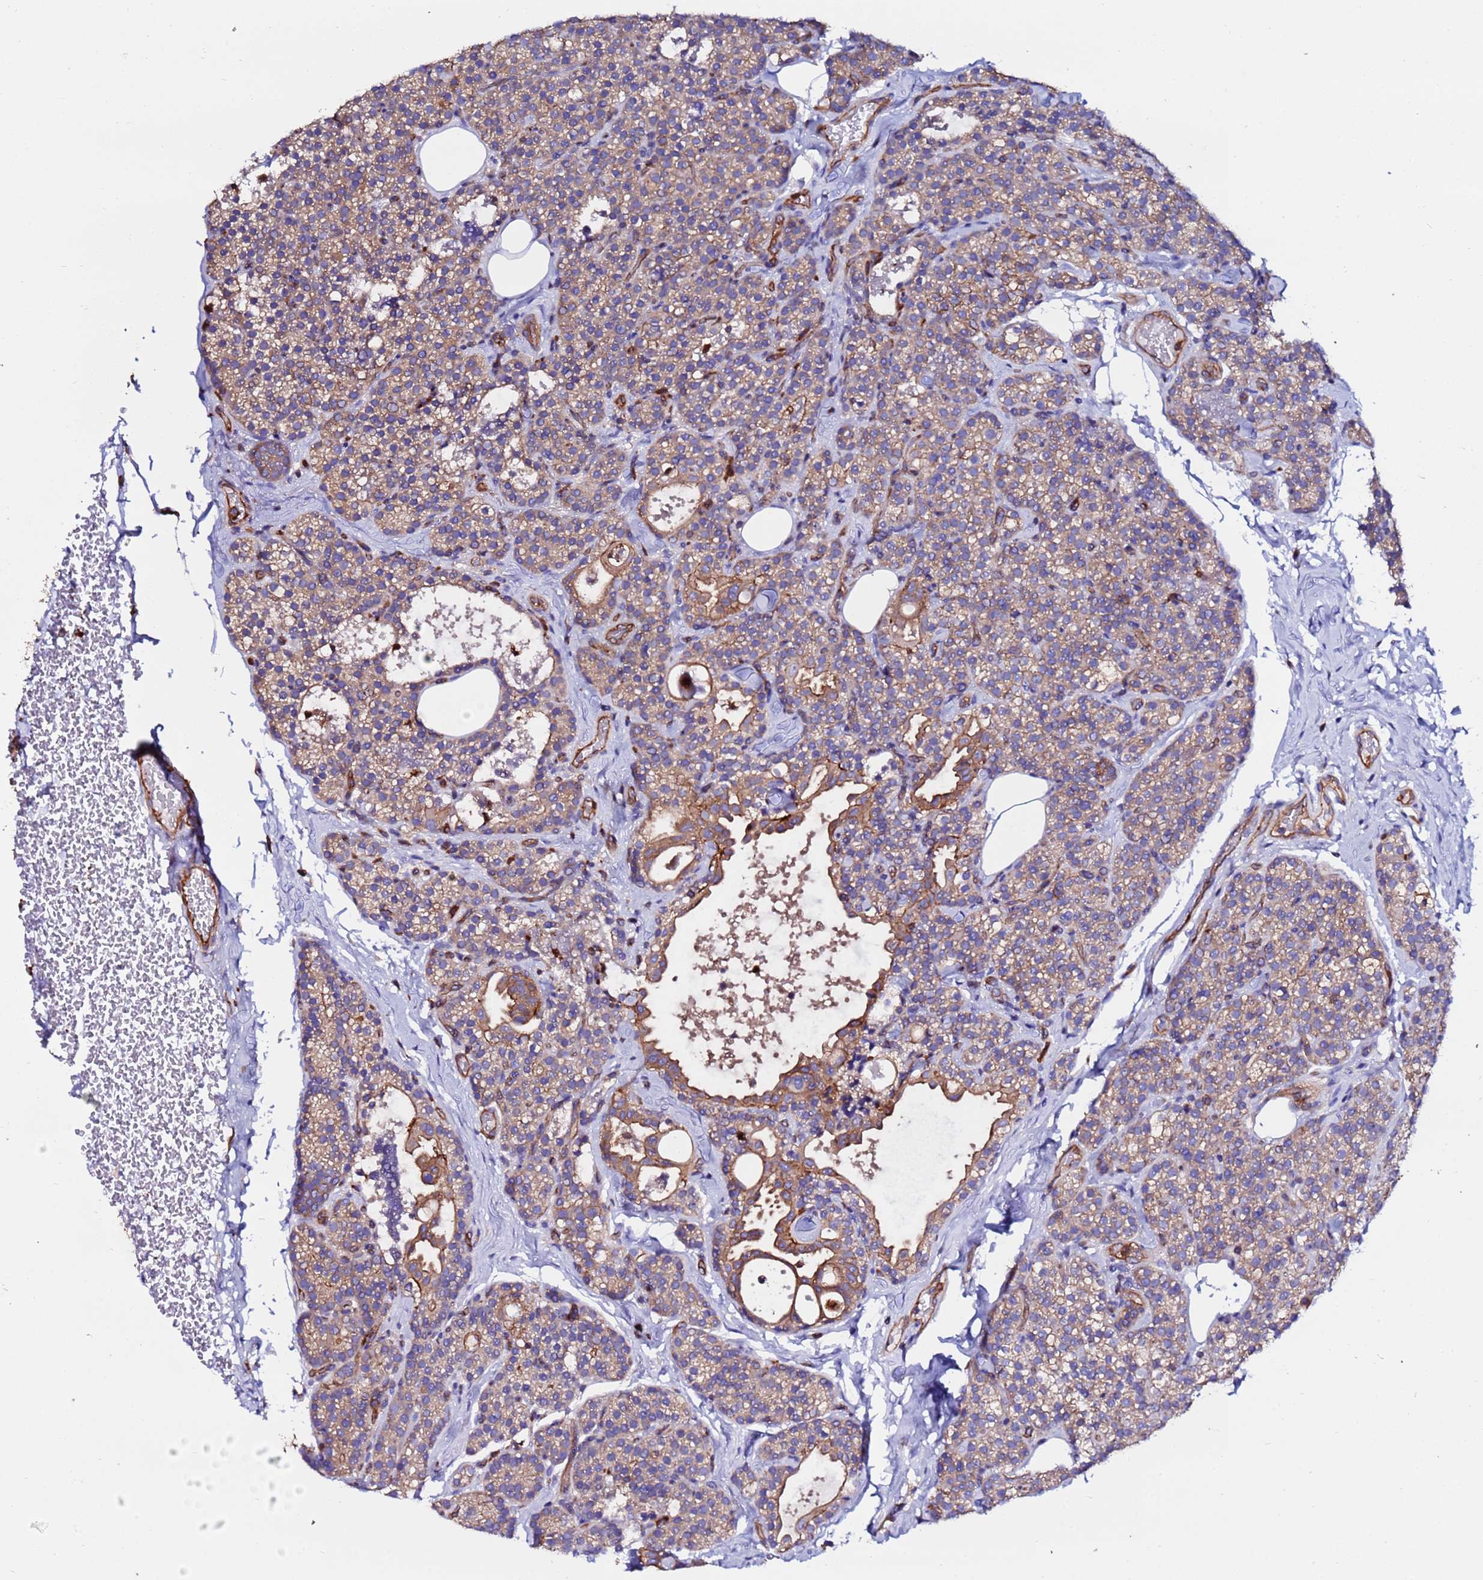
{"staining": {"intensity": "weak", "quantity": ">75%", "location": "cytoplasmic/membranous"}, "tissue": "parathyroid gland", "cell_type": "Glandular cells", "image_type": "normal", "snomed": [{"axis": "morphology", "description": "Normal tissue, NOS"}, {"axis": "topography", "description": "Parathyroid gland"}], "caption": "Immunohistochemistry image of benign parathyroid gland: human parathyroid gland stained using immunohistochemistry reveals low levels of weak protein expression localized specifically in the cytoplasmic/membranous of glandular cells, appearing as a cytoplasmic/membranous brown color.", "gene": "POTEE", "patient": {"sex": "female", "age": 45}}